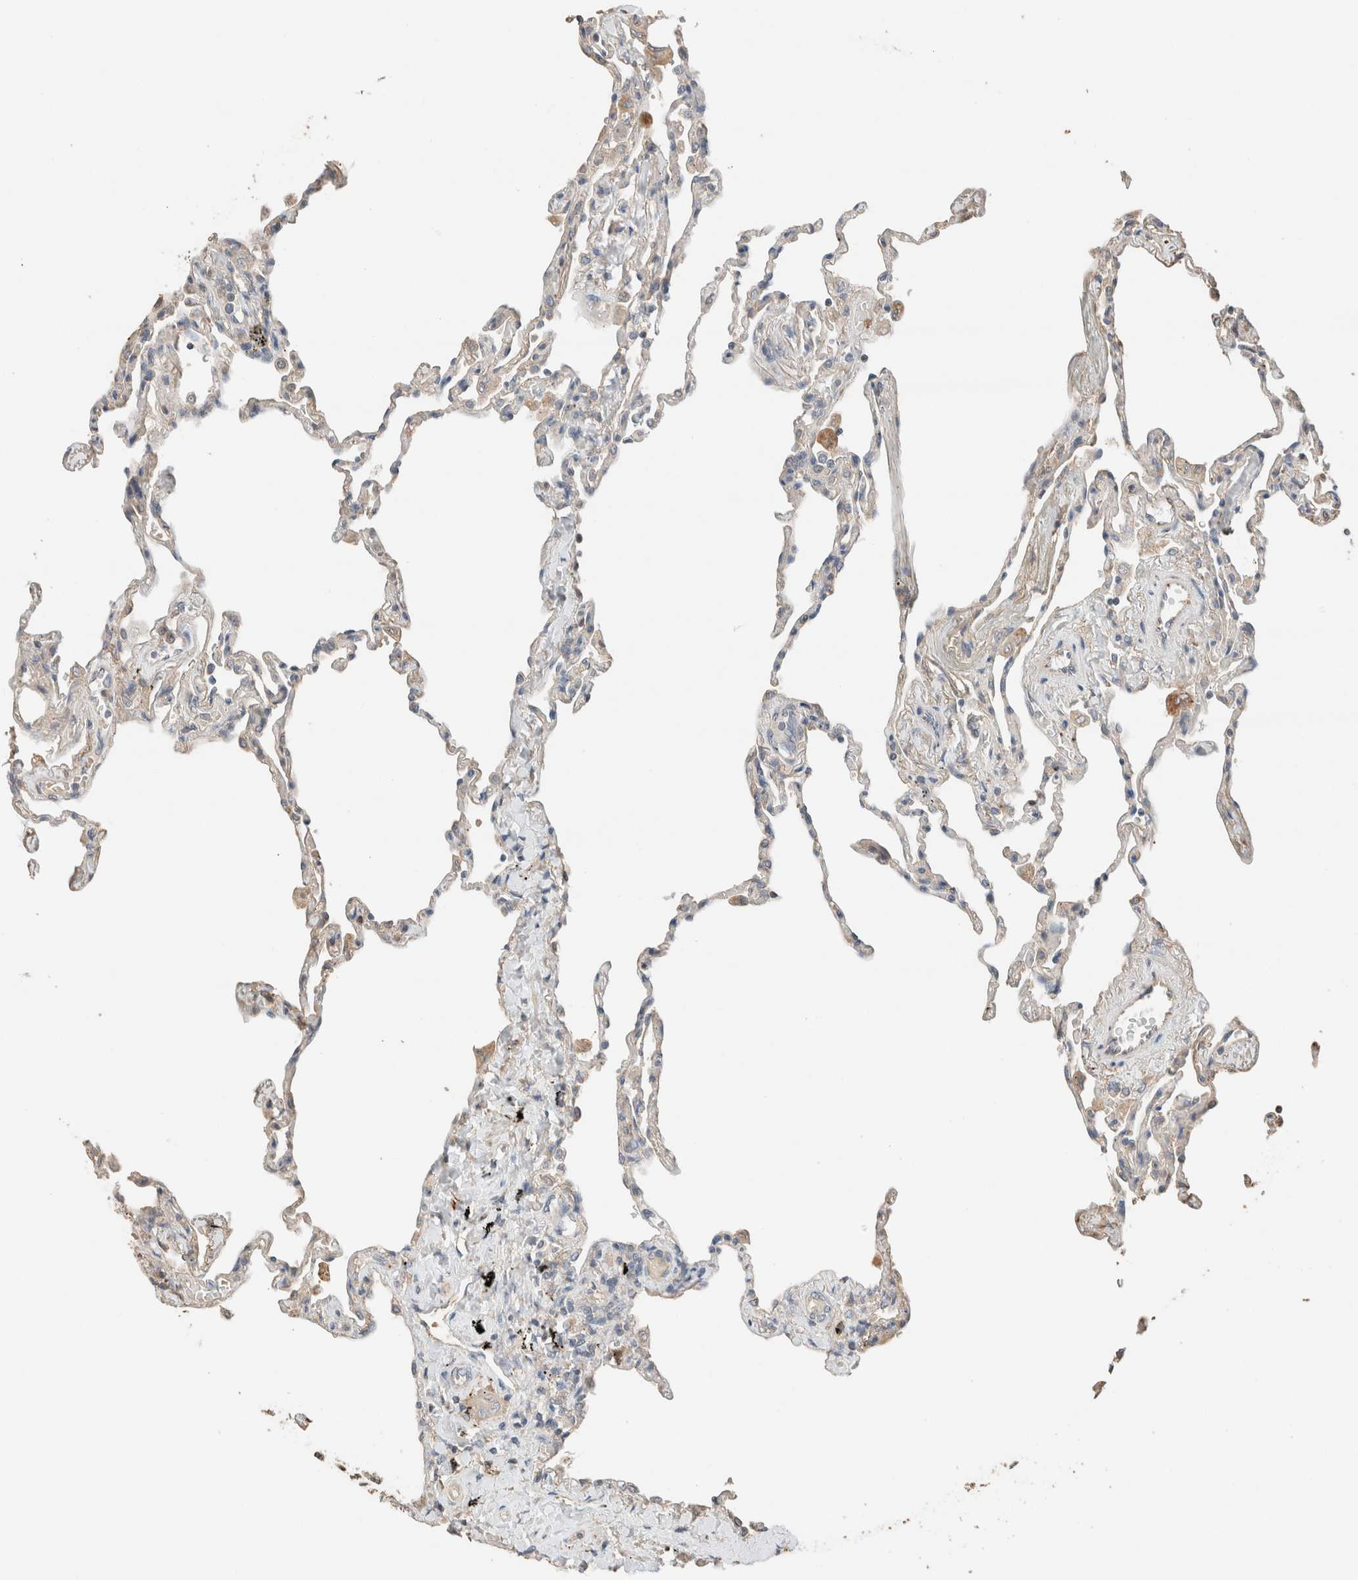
{"staining": {"intensity": "negative", "quantity": "none", "location": "none"}, "tissue": "lung", "cell_type": "Alveolar cells", "image_type": "normal", "snomed": [{"axis": "morphology", "description": "Normal tissue, NOS"}, {"axis": "topography", "description": "Lung"}], "caption": "Micrograph shows no significant protein positivity in alveolar cells of normal lung. (IHC, brightfield microscopy, high magnification).", "gene": "TUBD1", "patient": {"sex": "male", "age": 59}}